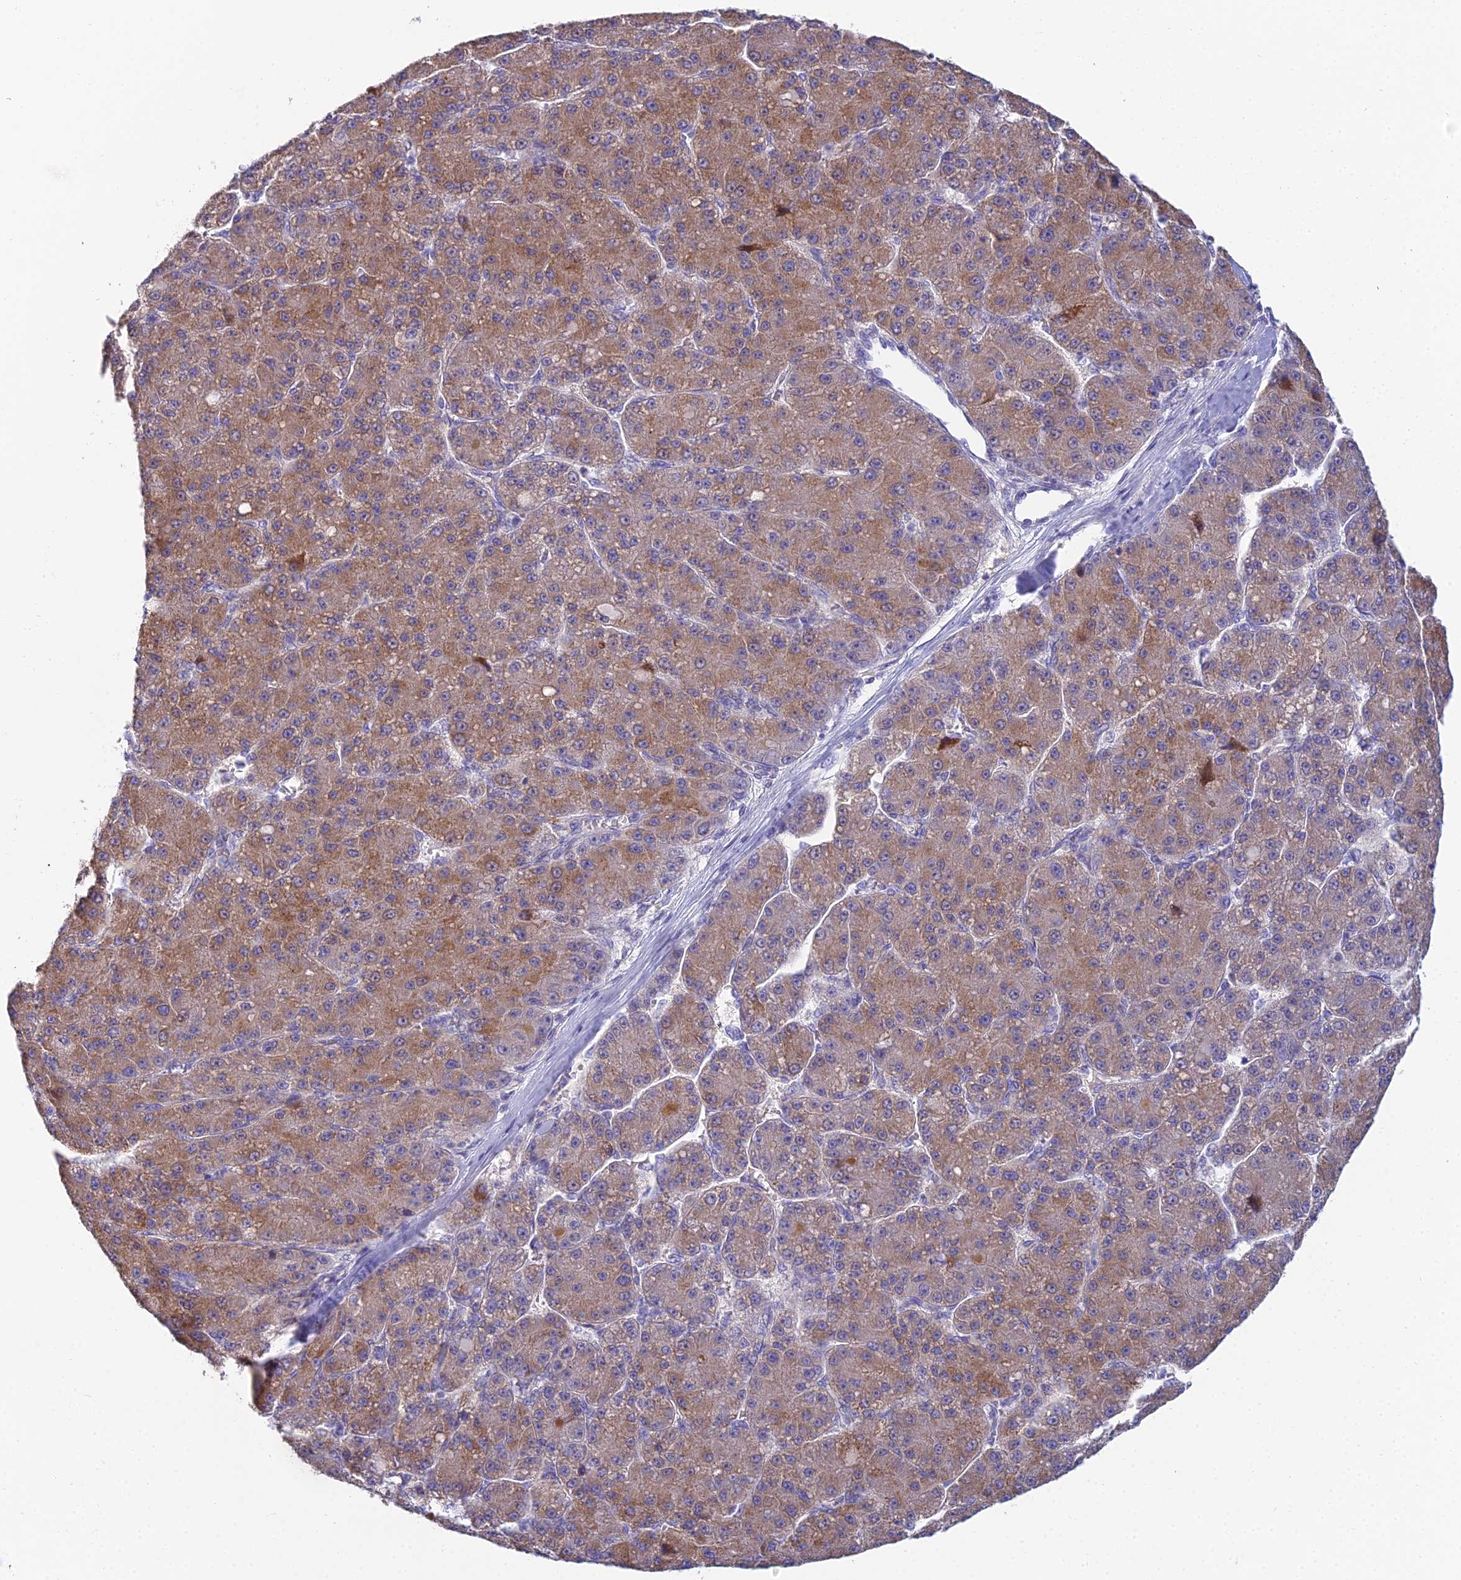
{"staining": {"intensity": "moderate", "quantity": ">75%", "location": "cytoplasmic/membranous"}, "tissue": "liver cancer", "cell_type": "Tumor cells", "image_type": "cancer", "snomed": [{"axis": "morphology", "description": "Carcinoma, Hepatocellular, NOS"}, {"axis": "topography", "description": "Liver"}], "caption": "Protein expression analysis of liver cancer displays moderate cytoplasmic/membranous positivity in about >75% of tumor cells.", "gene": "CFAP206", "patient": {"sex": "male", "age": 67}}